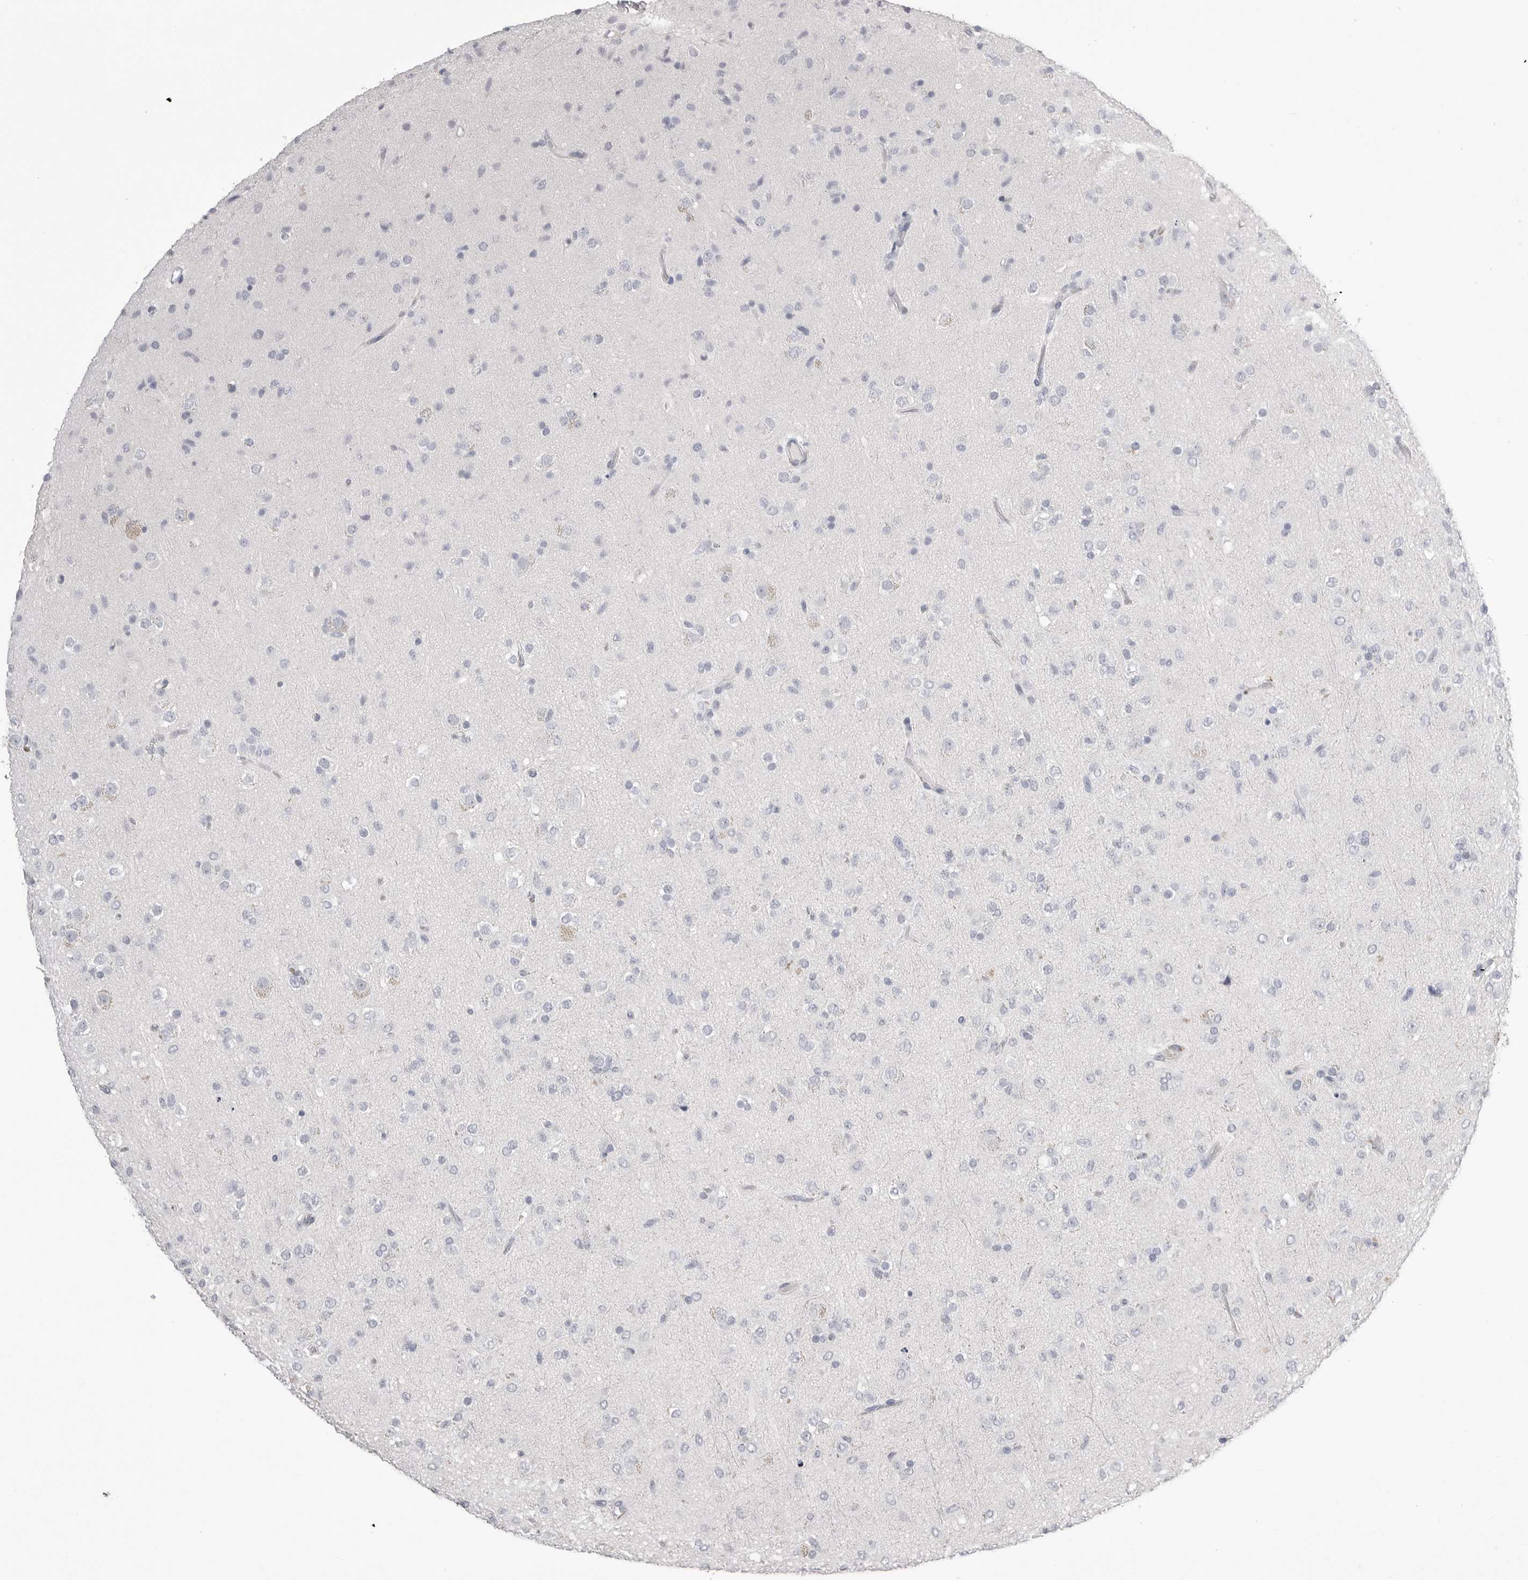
{"staining": {"intensity": "negative", "quantity": "none", "location": "none"}, "tissue": "glioma", "cell_type": "Tumor cells", "image_type": "cancer", "snomed": [{"axis": "morphology", "description": "Glioma, malignant, Low grade"}, {"axis": "topography", "description": "Brain"}], "caption": "A histopathology image of human malignant low-grade glioma is negative for staining in tumor cells.", "gene": "CPB1", "patient": {"sex": "male", "age": 65}}